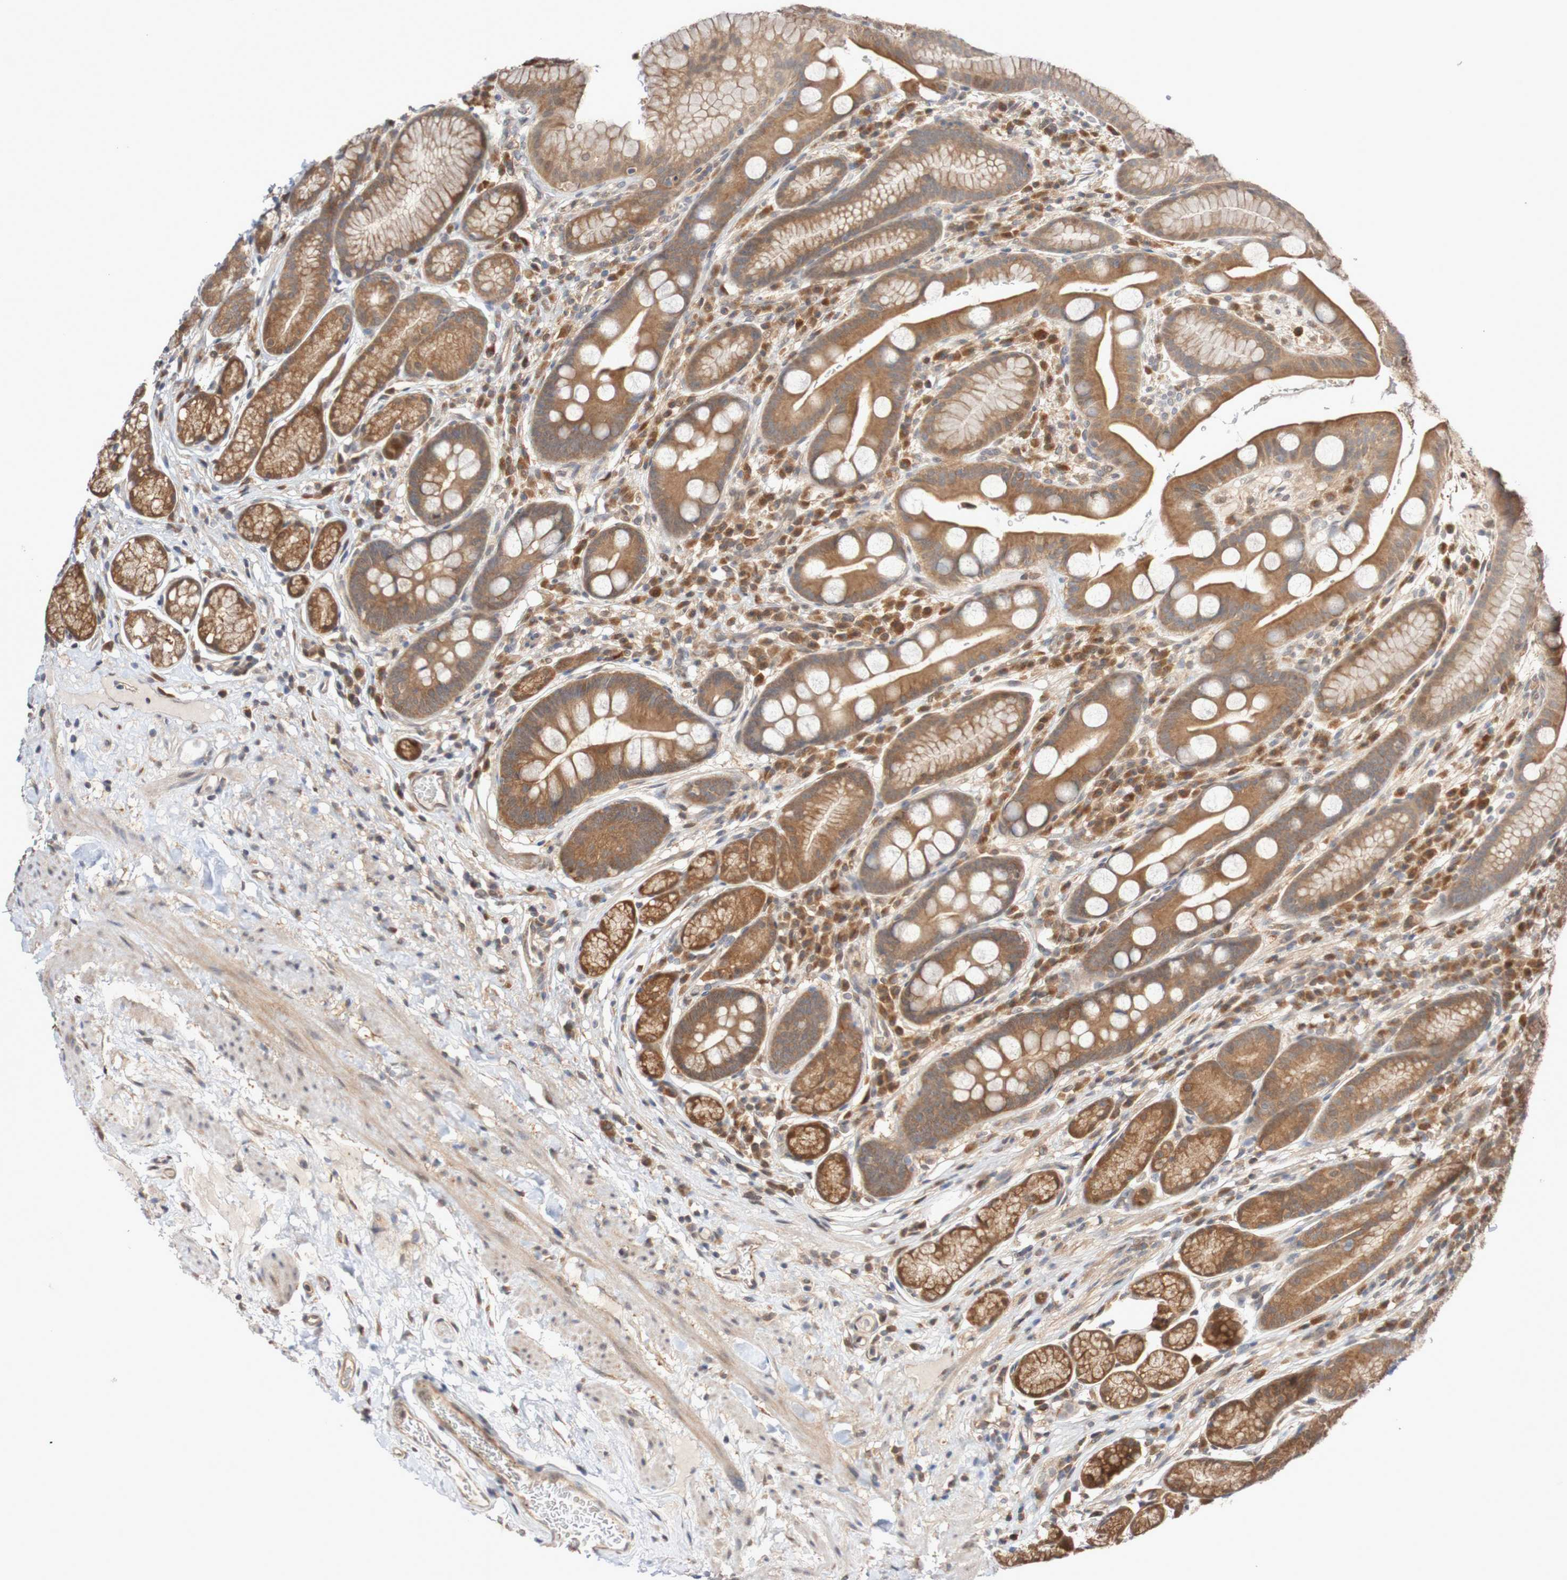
{"staining": {"intensity": "moderate", "quantity": ">75%", "location": "cytoplasmic/membranous"}, "tissue": "stomach", "cell_type": "Glandular cells", "image_type": "normal", "snomed": [{"axis": "morphology", "description": "Normal tissue, NOS"}, {"axis": "topography", "description": "Stomach, lower"}], "caption": "DAB immunohistochemical staining of normal human stomach reveals moderate cytoplasmic/membranous protein positivity in about >75% of glandular cells.", "gene": "PHPT1", "patient": {"sex": "male", "age": 52}}